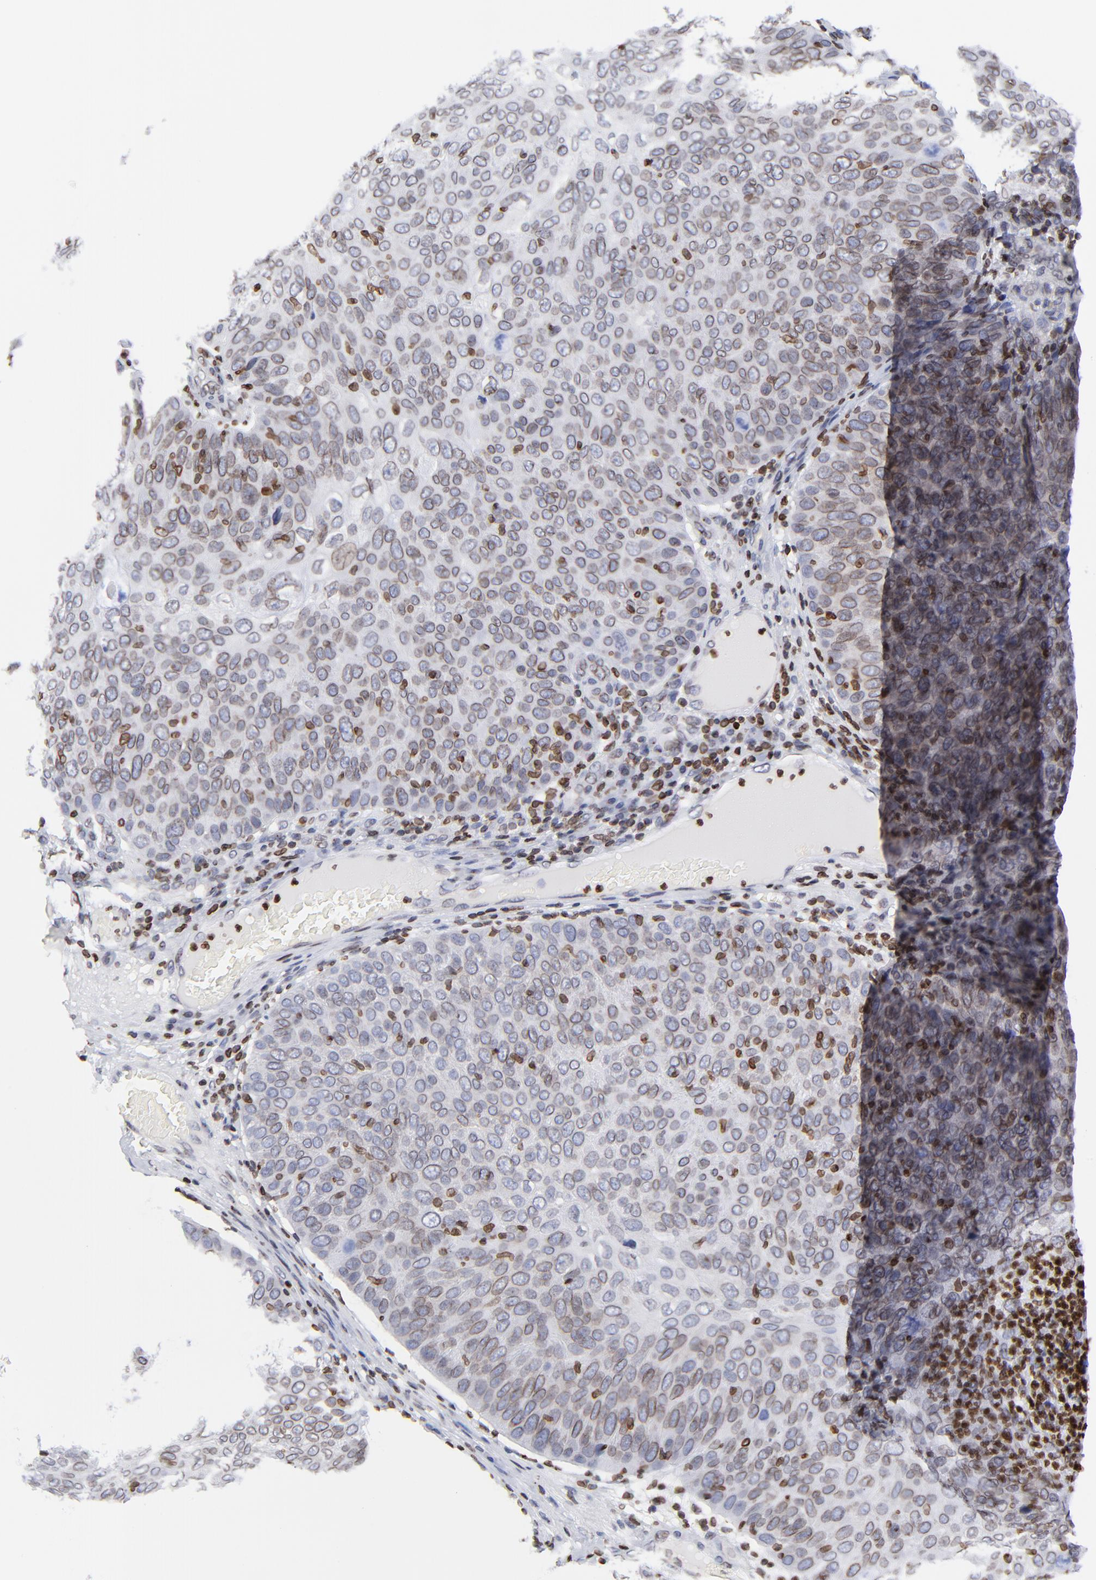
{"staining": {"intensity": "weak", "quantity": ">75%", "location": "cytoplasmic/membranous,nuclear"}, "tissue": "skin cancer", "cell_type": "Tumor cells", "image_type": "cancer", "snomed": [{"axis": "morphology", "description": "Squamous cell carcinoma, NOS"}, {"axis": "topography", "description": "Skin"}], "caption": "Skin cancer stained with a protein marker shows weak staining in tumor cells.", "gene": "THAP7", "patient": {"sex": "male", "age": 87}}